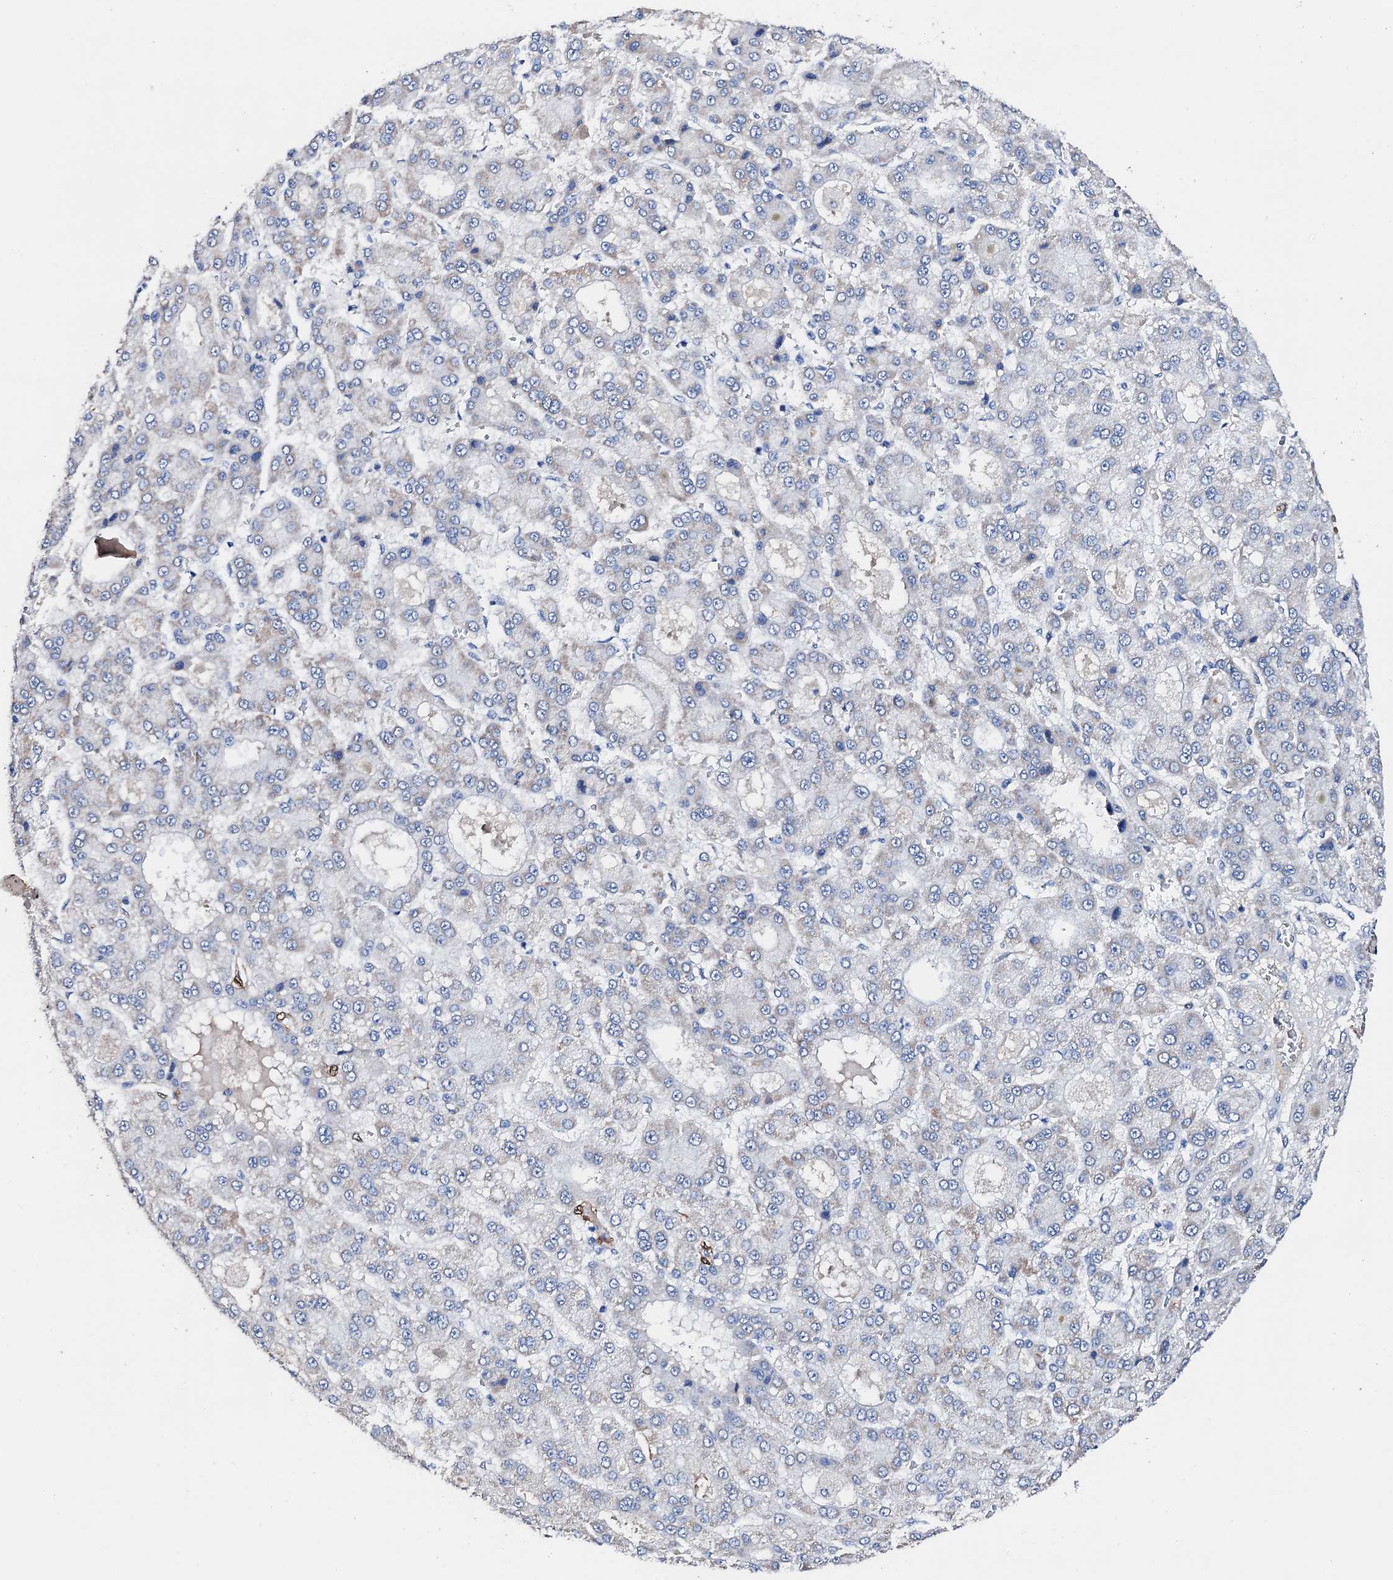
{"staining": {"intensity": "negative", "quantity": "none", "location": "none"}, "tissue": "liver cancer", "cell_type": "Tumor cells", "image_type": "cancer", "snomed": [{"axis": "morphology", "description": "Carcinoma, Hepatocellular, NOS"}, {"axis": "topography", "description": "Liver"}], "caption": "IHC histopathology image of hepatocellular carcinoma (liver) stained for a protein (brown), which reveals no positivity in tumor cells.", "gene": "NRIP2", "patient": {"sex": "male", "age": 70}}